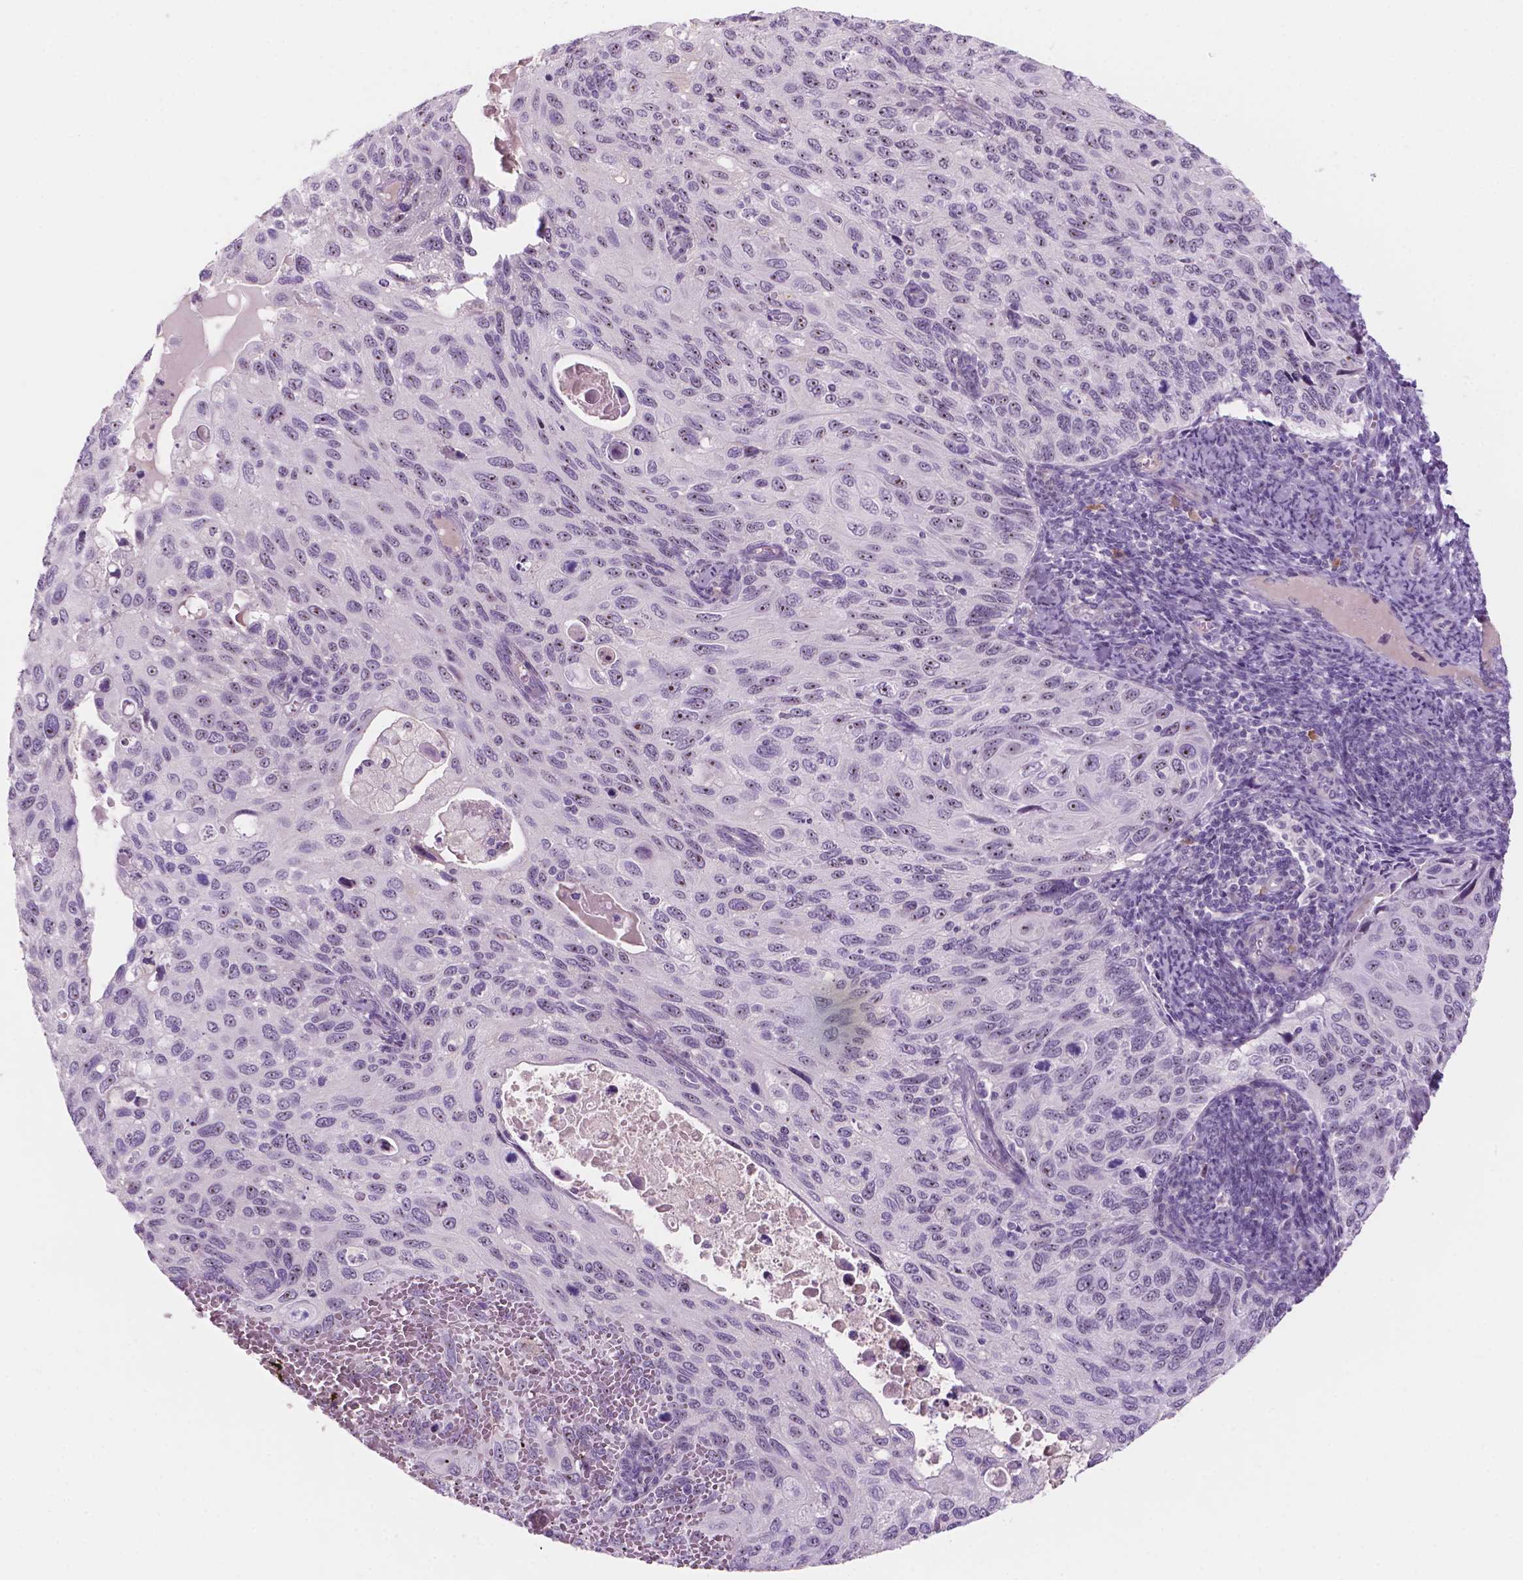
{"staining": {"intensity": "negative", "quantity": "none", "location": "none"}, "tissue": "cervical cancer", "cell_type": "Tumor cells", "image_type": "cancer", "snomed": [{"axis": "morphology", "description": "Squamous cell carcinoma, NOS"}, {"axis": "topography", "description": "Cervix"}], "caption": "DAB immunohistochemical staining of human cervical cancer displays no significant expression in tumor cells.", "gene": "ZNF853", "patient": {"sex": "female", "age": 70}}